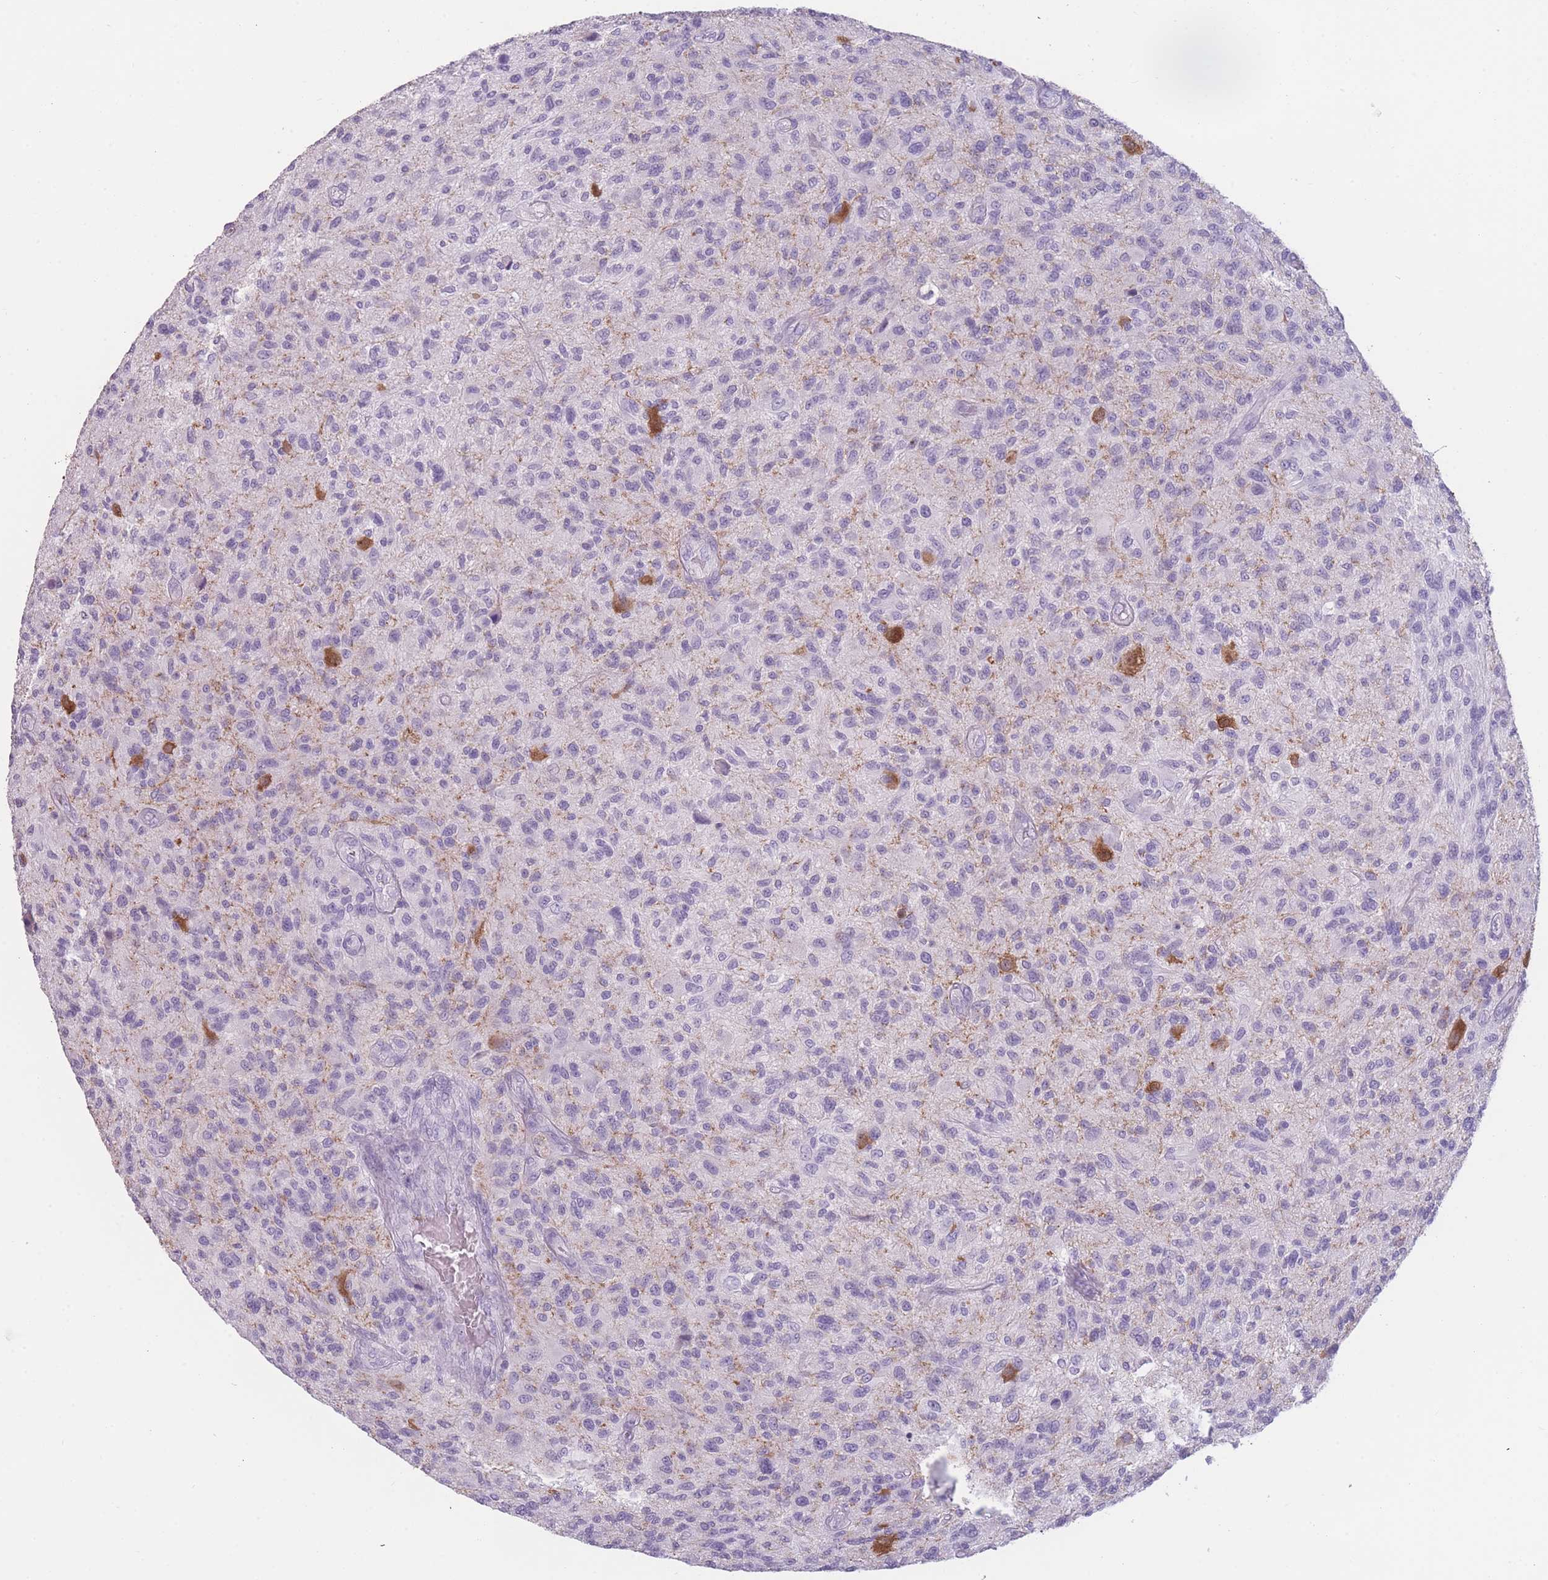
{"staining": {"intensity": "negative", "quantity": "none", "location": "none"}, "tissue": "glioma", "cell_type": "Tumor cells", "image_type": "cancer", "snomed": [{"axis": "morphology", "description": "Glioma, malignant, High grade"}, {"axis": "topography", "description": "Brain"}], "caption": "Tumor cells are negative for protein expression in human malignant glioma (high-grade).", "gene": "PPFIA3", "patient": {"sex": "male", "age": 47}}